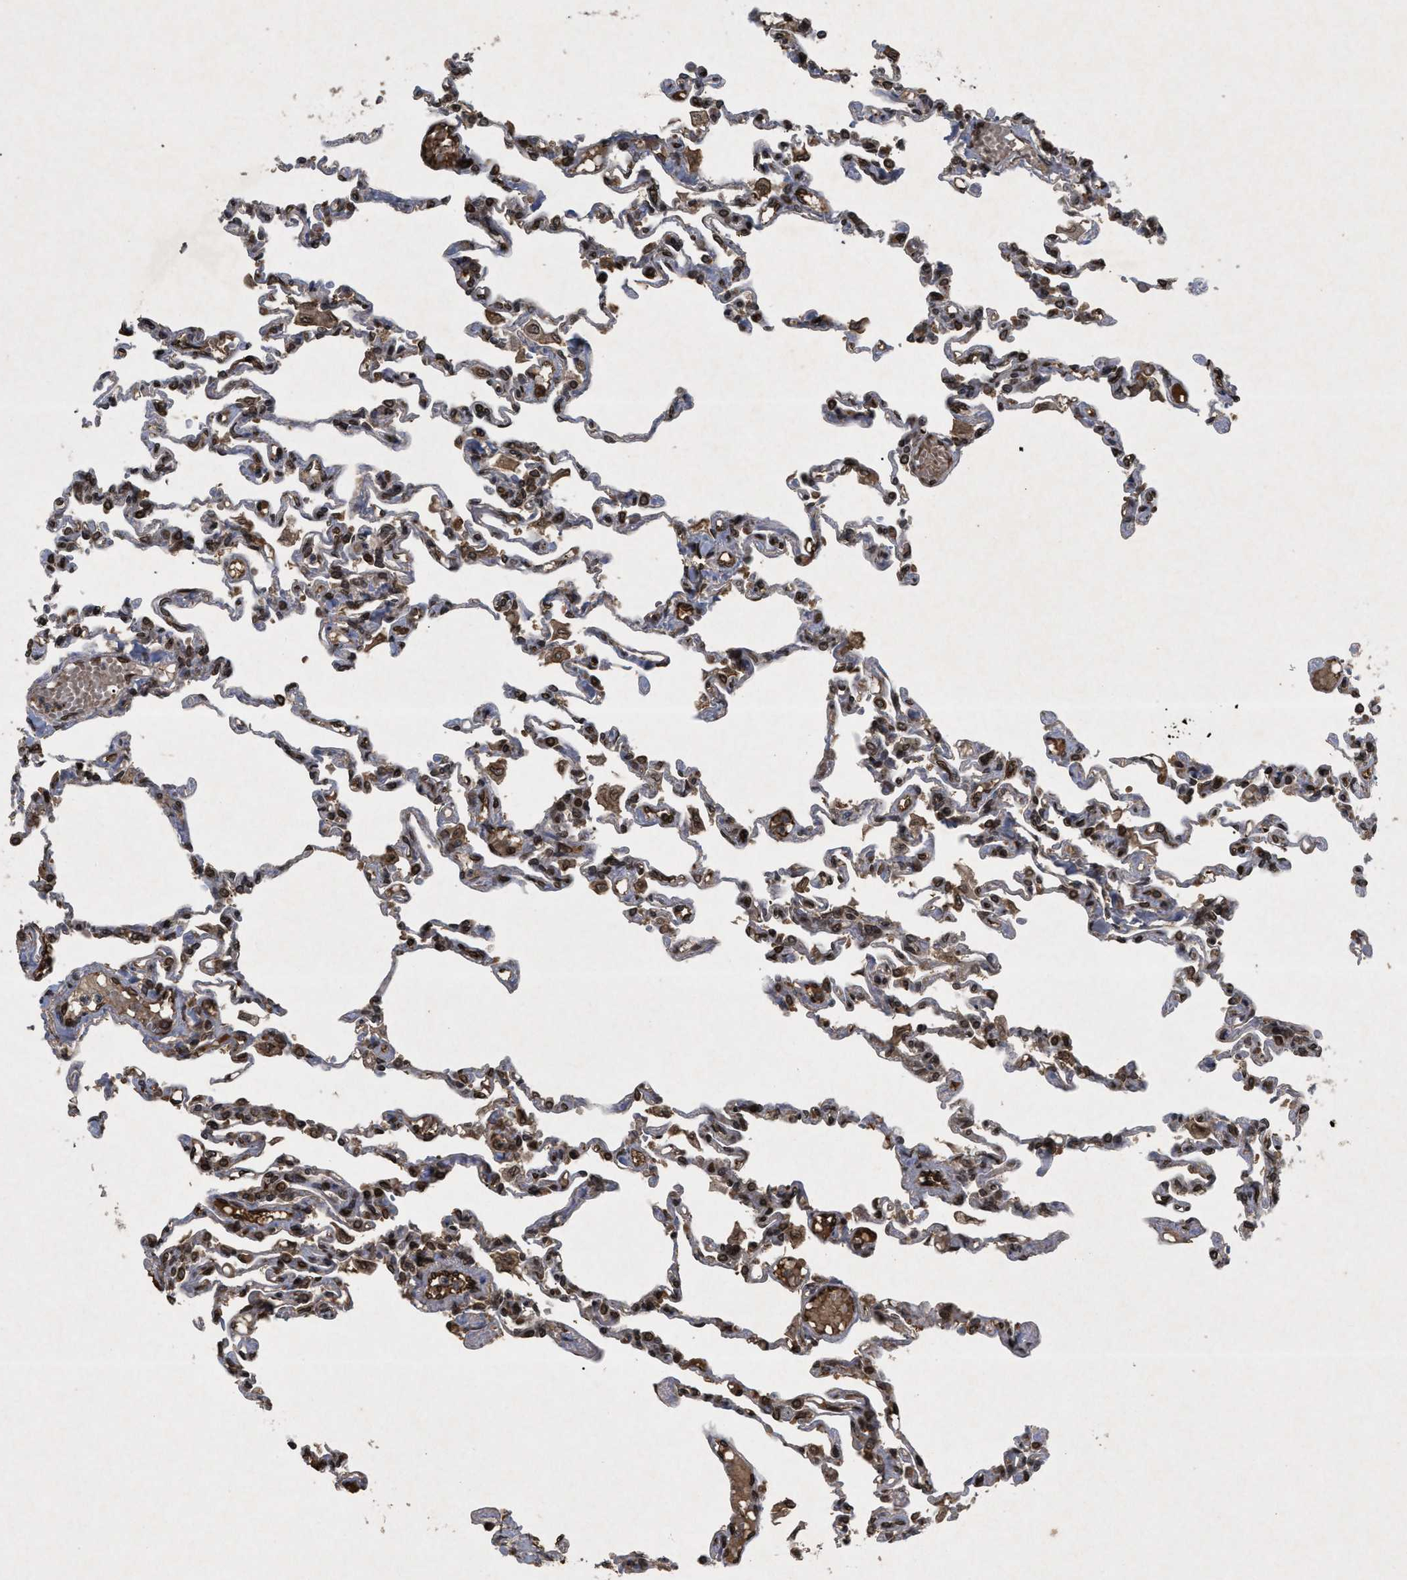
{"staining": {"intensity": "moderate", "quantity": ">75%", "location": "nuclear"}, "tissue": "lung", "cell_type": "Alveolar cells", "image_type": "normal", "snomed": [{"axis": "morphology", "description": "Normal tissue, NOS"}, {"axis": "topography", "description": "Lung"}], "caption": "Lung stained for a protein shows moderate nuclear positivity in alveolar cells. (DAB IHC, brown staining for protein, blue staining for nuclei).", "gene": "CRY1", "patient": {"sex": "male", "age": 21}}